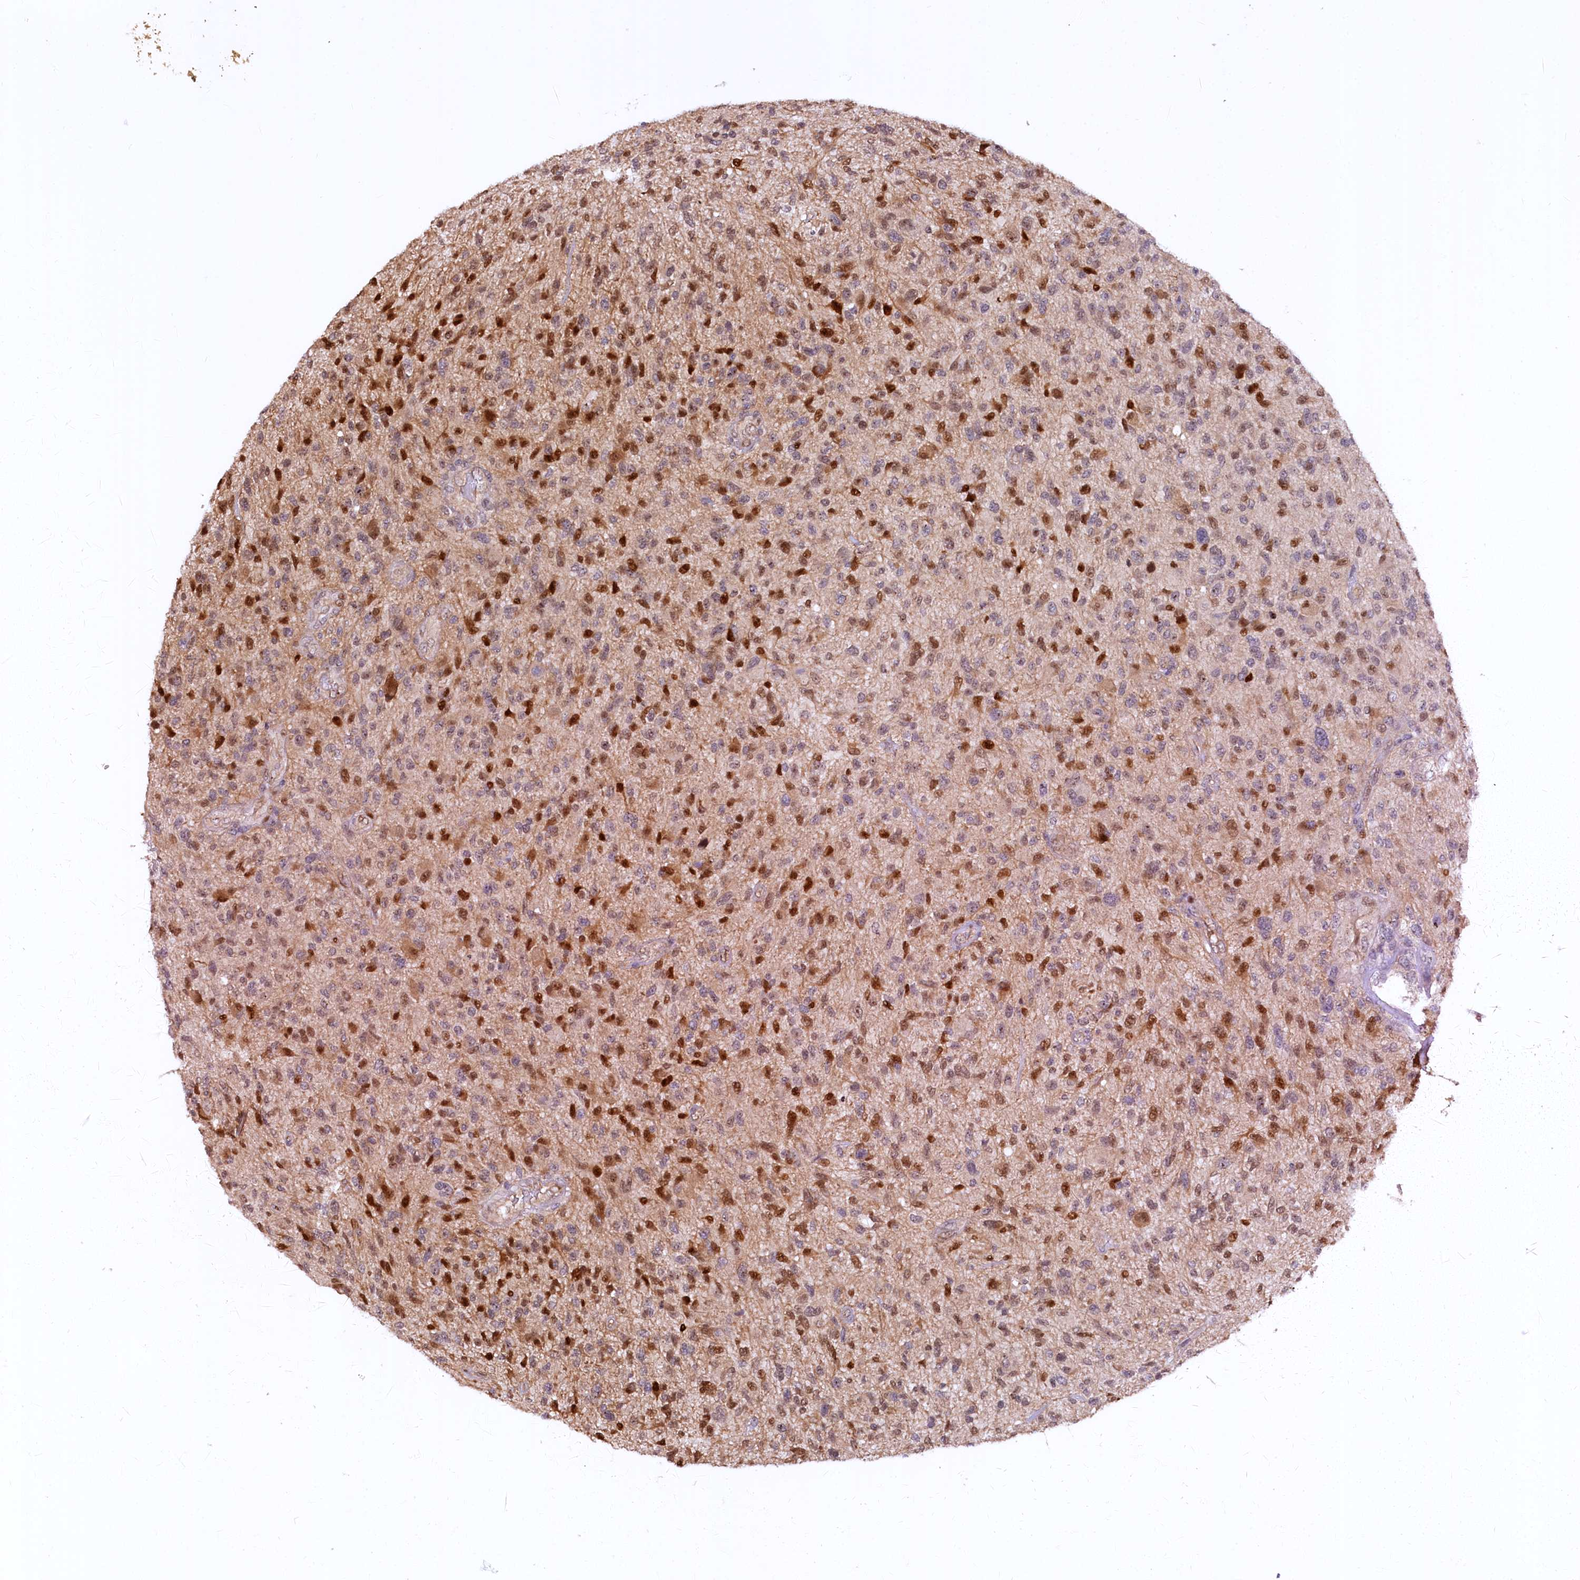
{"staining": {"intensity": "strong", "quantity": "25%-75%", "location": "nuclear"}, "tissue": "glioma", "cell_type": "Tumor cells", "image_type": "cancer", "snomed": [{"axis": "morphology", "description": "Glioma, malignant, High grade"}, {"axis": "topography", "description": "Brain"}], "caption": "Strong nuclear positivity for a protein is present in about 25%-75% of tumor cells of malignant glioma (high-grade) using immunohistochemistry (IHC).", "gene": "N4BP2L1", "patient": {"sex": "male", "age": 47}}